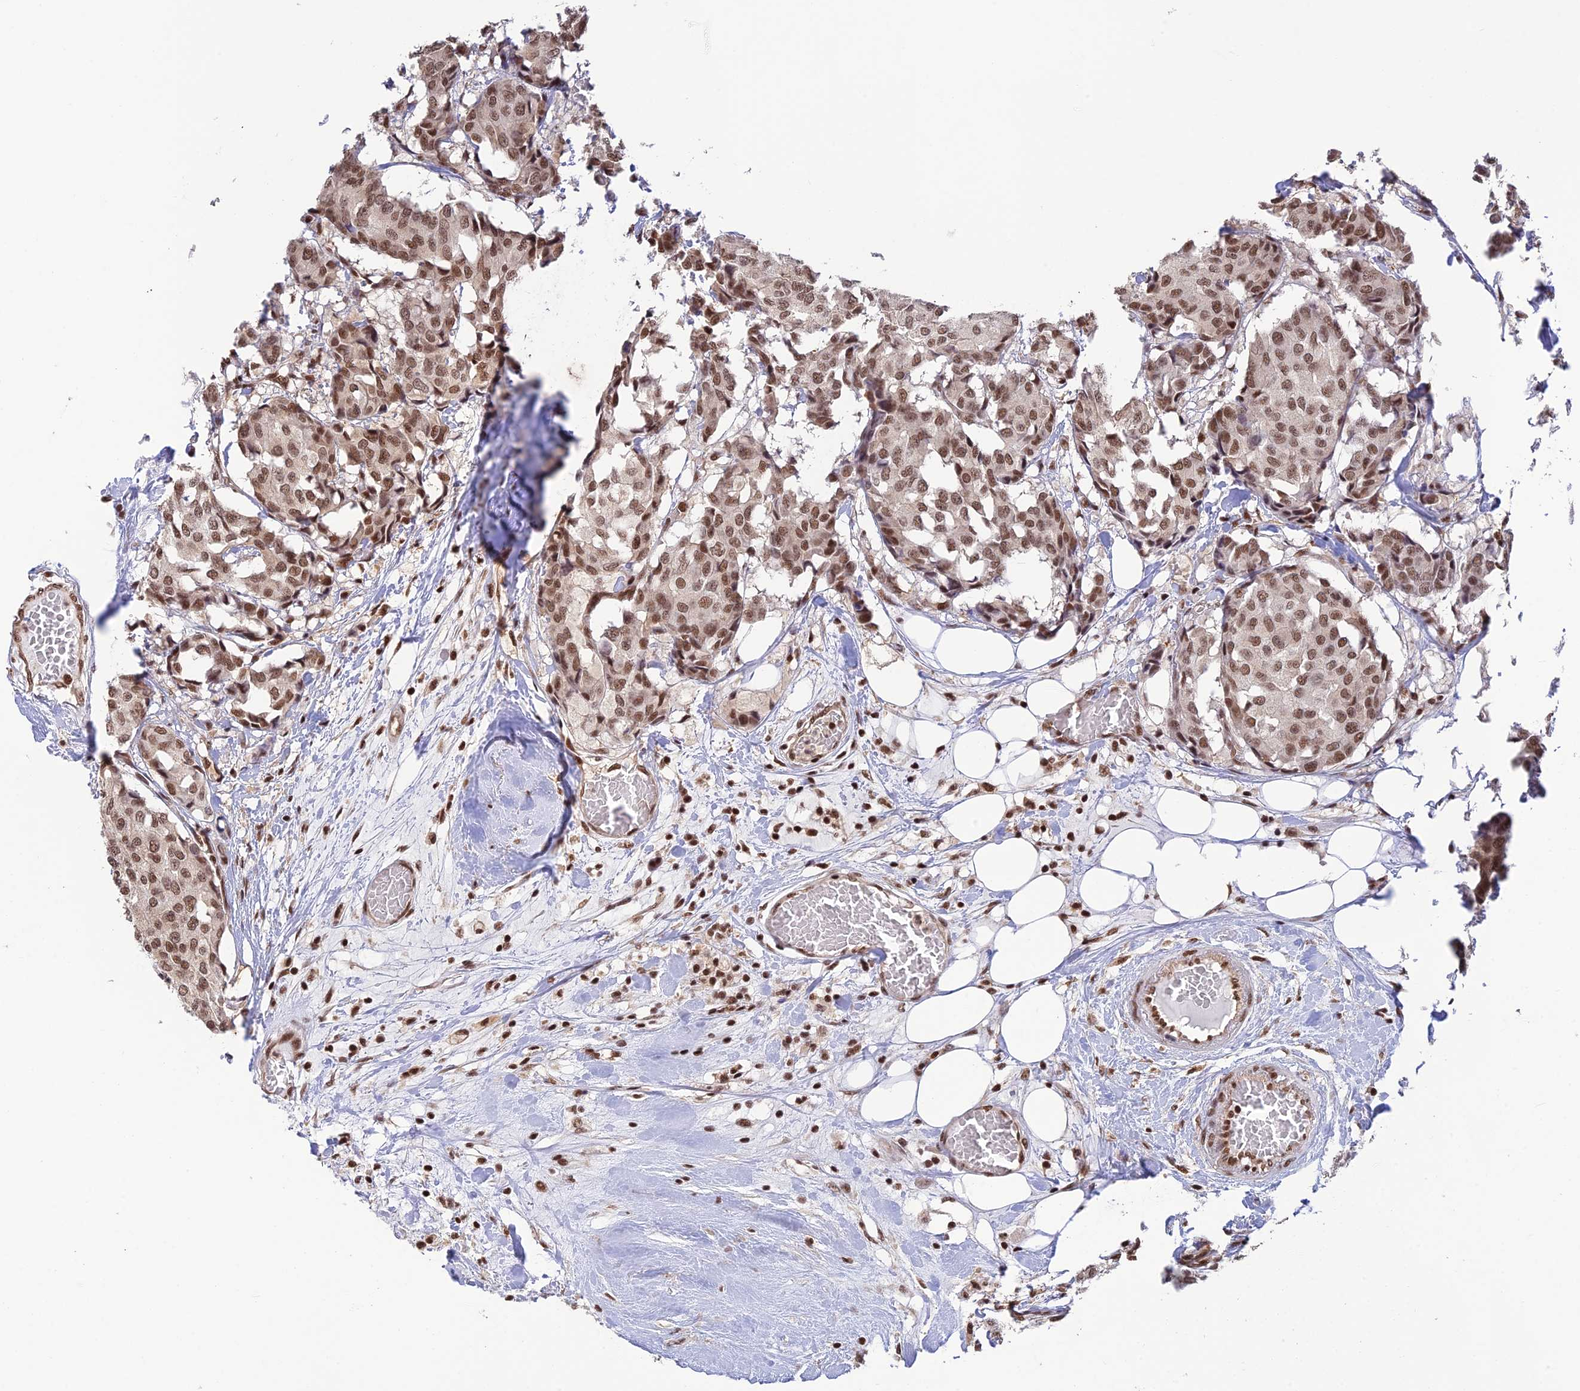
{"staining": {"intensity": "moderate", "quantity": ">75%", "location": "nuclear"}, "tissue": "breast cancer", "cell_type": "Tumor cells", "image_type": "cancer", "snomed": [{"axis": "morphology", "description": "Duct carcinoma"}, {"axis": "topography", "description": "Breast"}], "caption": "The histopathology image displays immunohistochemical staining of infiltrating ductal carcinoma (breast). There is moderate nuclear positivity is identified in approximately >75% of tumor cells.", "gene": "THAP11", "patient": {"sex": "female", "age": 75}}